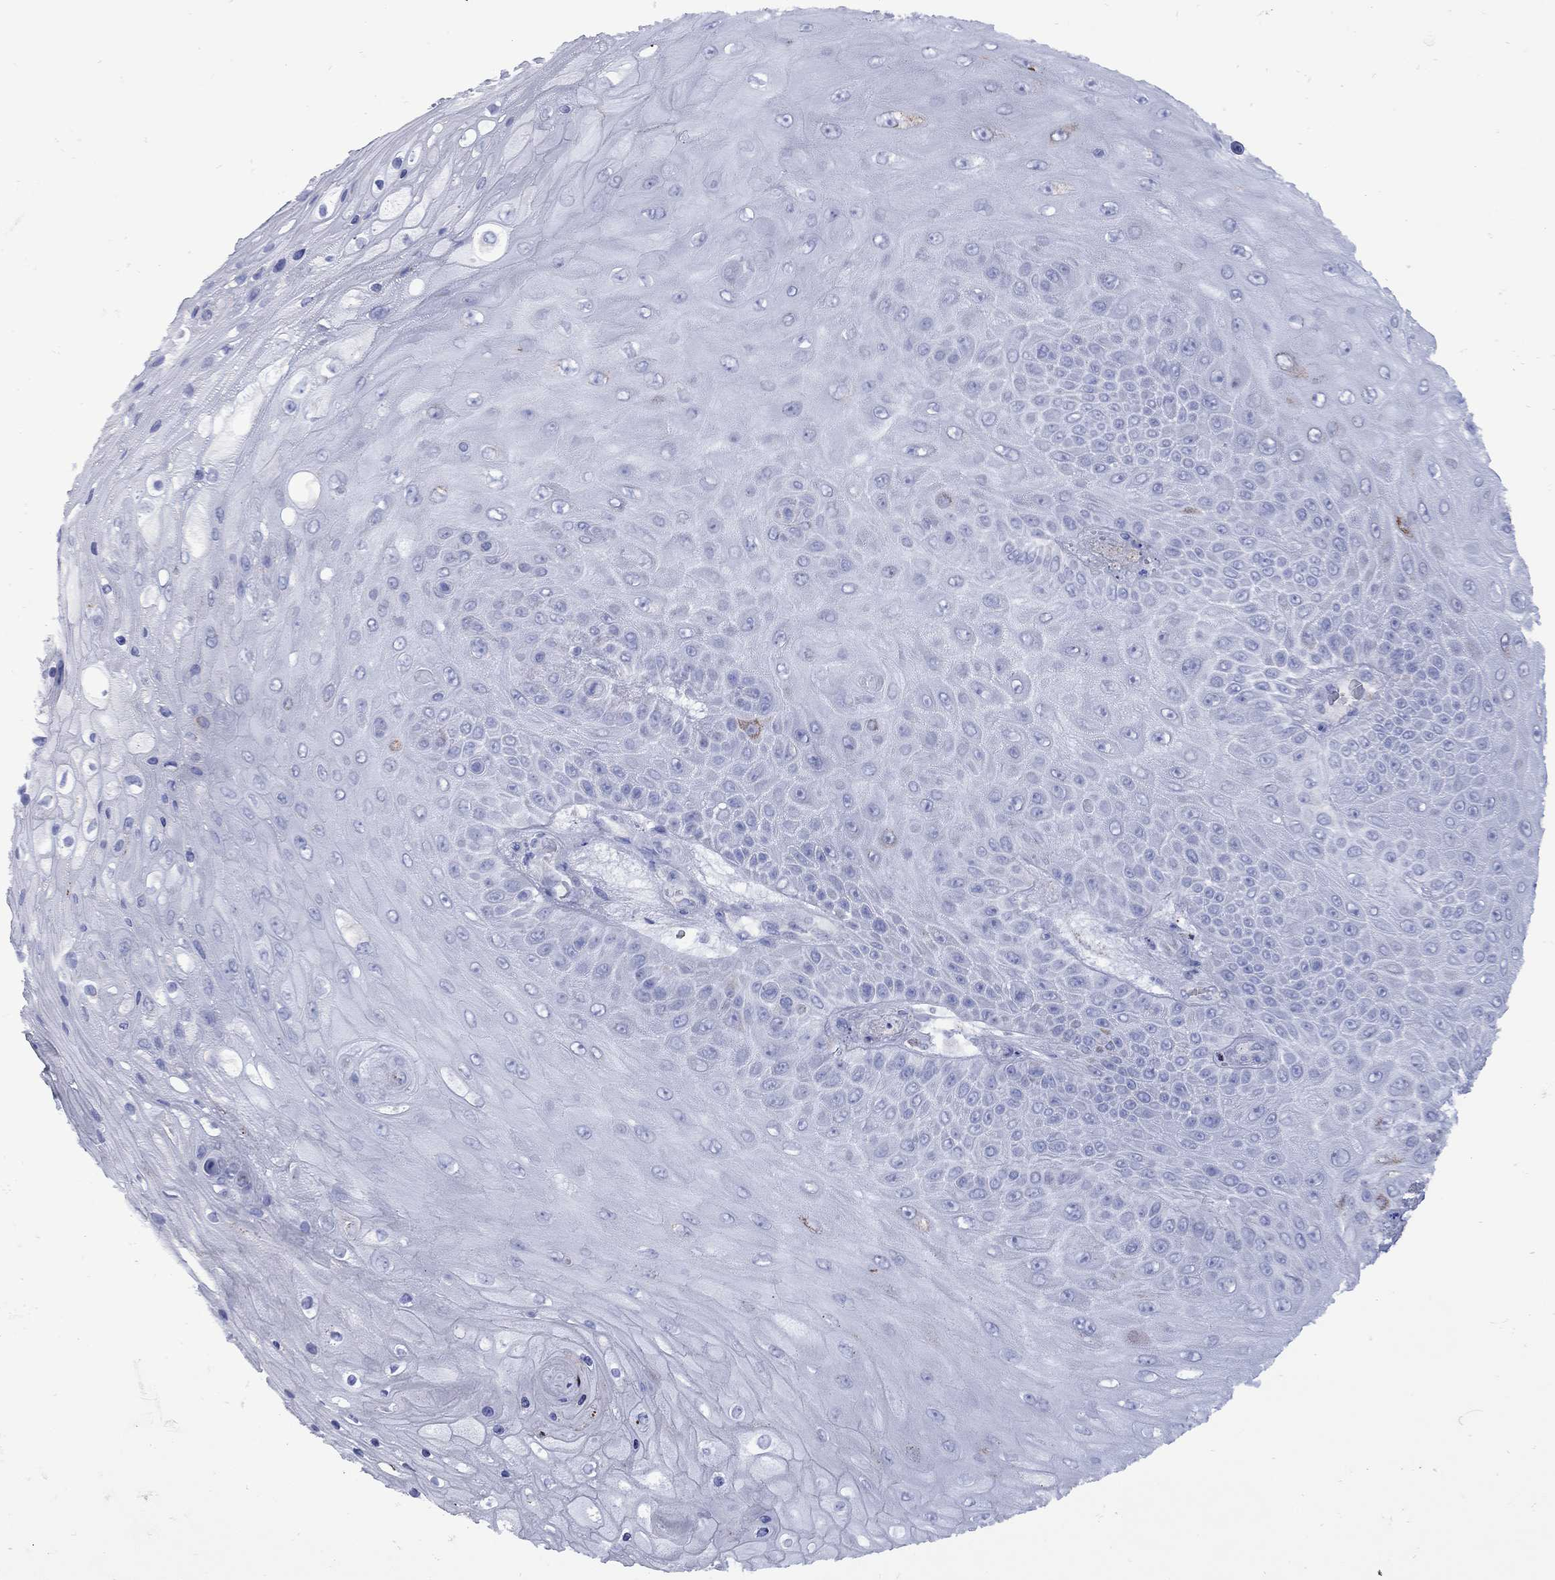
{"staining": {"intensity": "negative", "quantity": "none", "location": "none"}, "tissue": "skin cancer", "cell_type": "Tumor cells", "image_type": "cancer", "snomed": [{"axis": "morphology", "description": "Squamous cell carcinoma, NOS"}, {"axis": "topography", "description": "Skin"}], "caption": "There is no significant positivity in tumor cells of skin squamous cell carcinoma.", "gene": "SESTD1", "patient": {"sex": "male", "age": 62}}